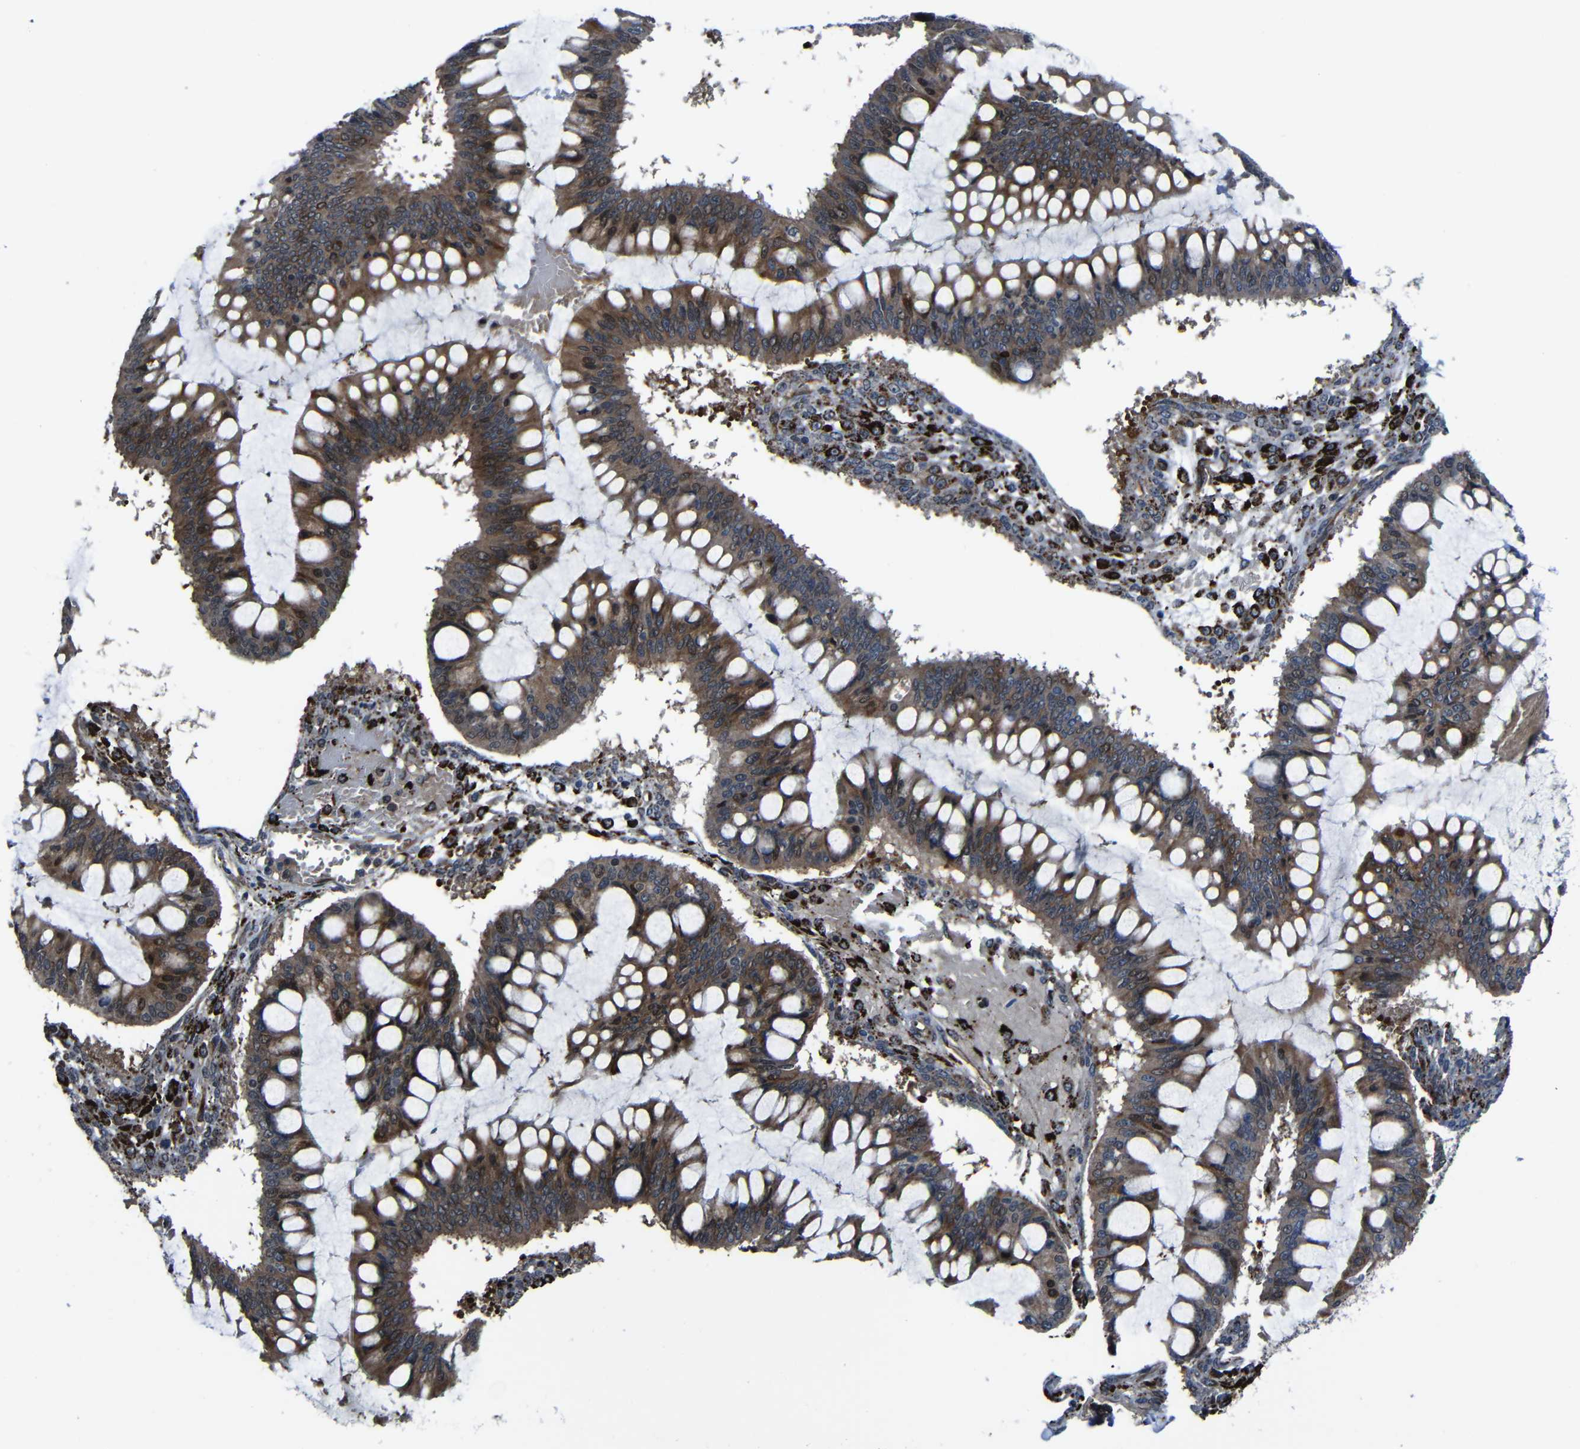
{"staining": {"intensity": "moderate", "quantity": ">75%", "location": "cytoplasmic/membranous"}, "tissue": "ovarian cancer", "cell_type": "Tumor cells", "image_type": "cancer", "snomed": [{"axis": "morphology", "description": "Cystadenocarcinoma, mucinous, NOS"}, {"axis": "topography", "description": "Ovary"}], "caption": "Ovarian cancer stained with a brown dye reveals moderate cytoplasmic/membranous positive expression in approximately >75% of tumor cells.", "gene": "KIAA0513", "patient": {"sex": "female", "age": 73}}